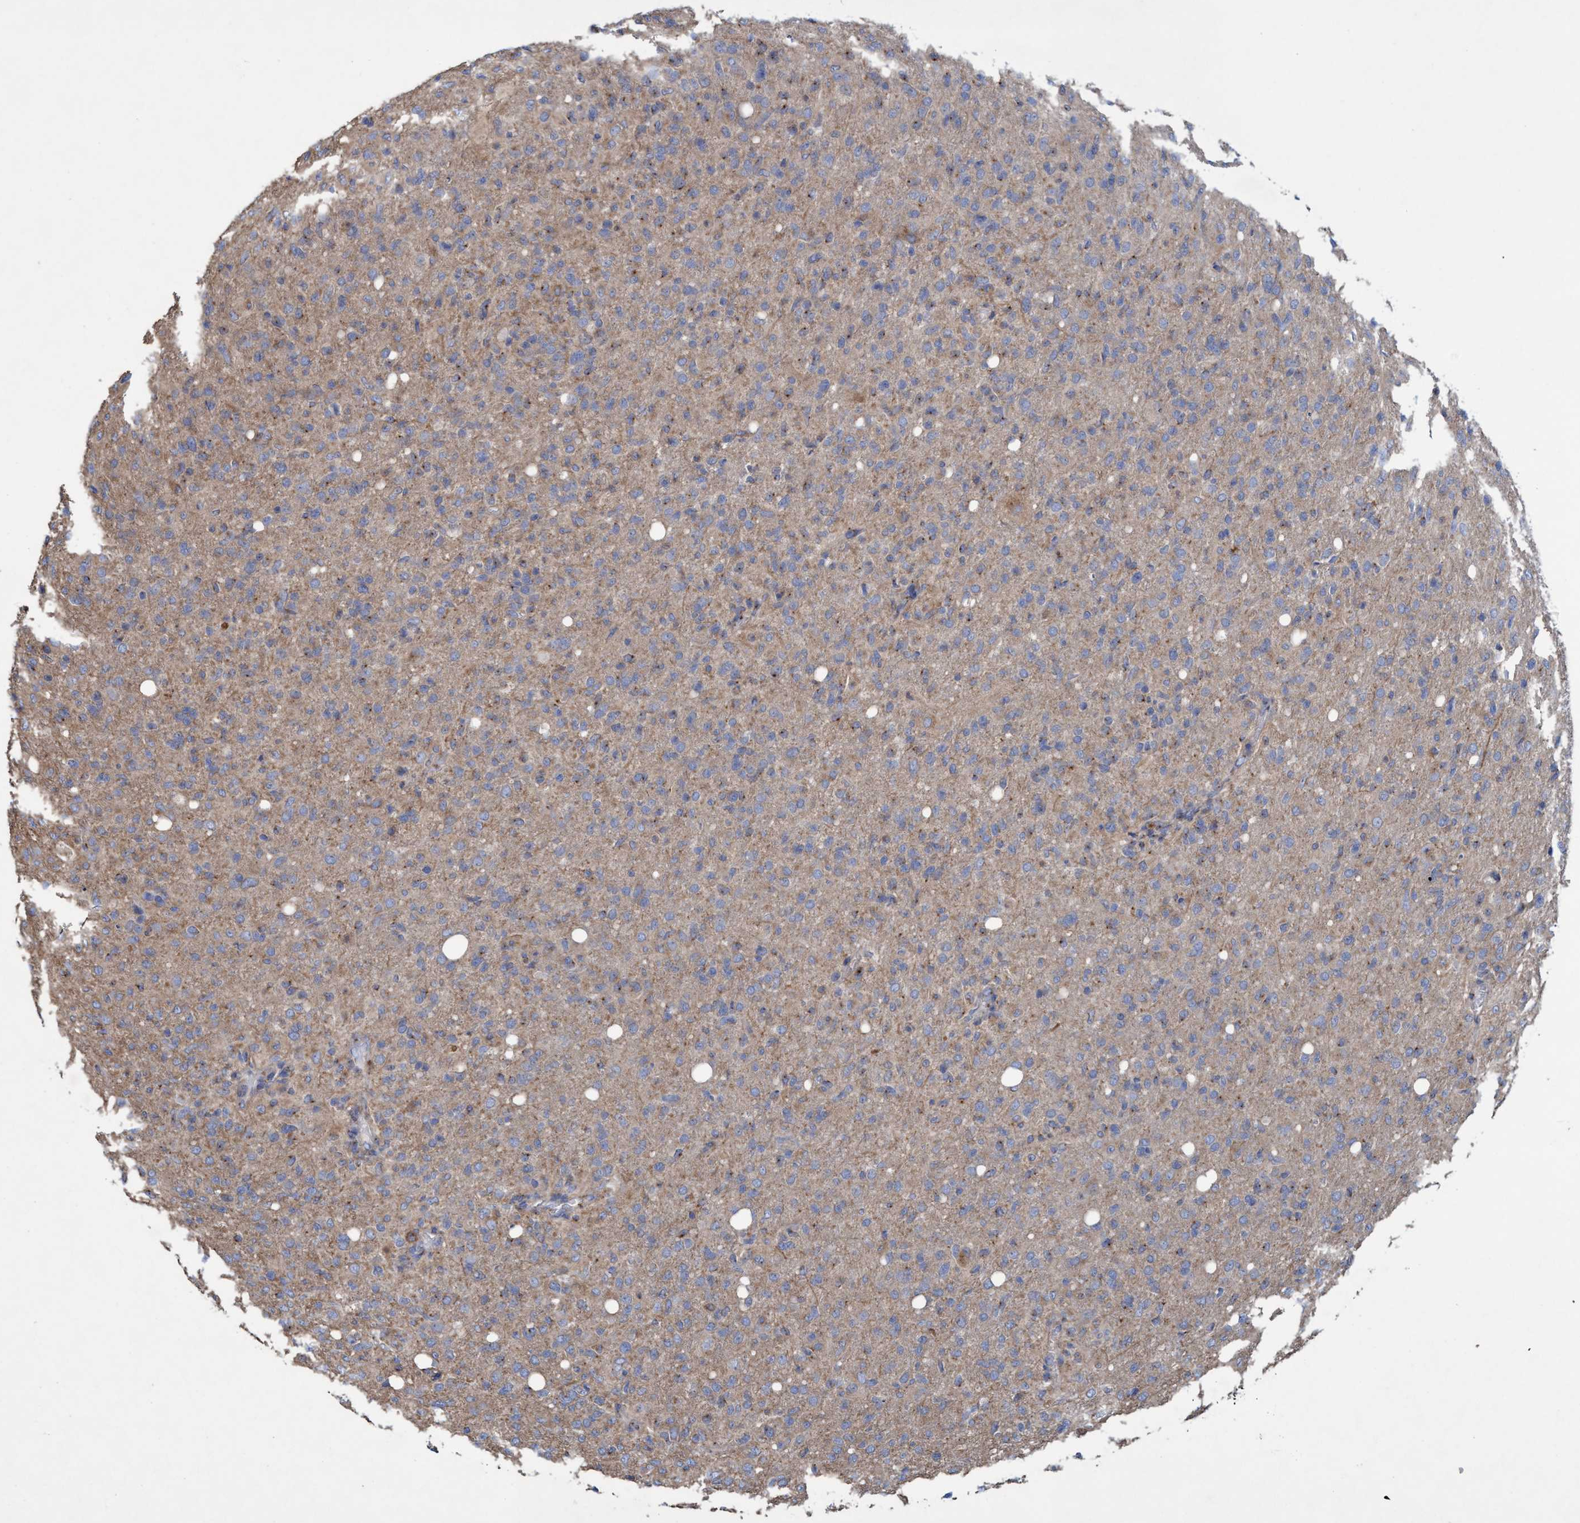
{"staining": {"intensity": "weak", "quantity": ">75%", "location": "cytoplasmic/membranous"}, "tissue": "glioma", "cell_type": "Tumor cells", "image_type": "cancer", "snomed": [{"axis": "morphology", "description": "Glioma, malignant, High grade"}, {"axis": "topography", "description": "Brain"}], "caption": "IHC micrograph of neoplastic tissue: glioma stained using immunohistochemistry (IHC) exhibits low levels of weak protein expression localized specifically in the cytoplasmic/membranous of tumor cells, appearing as a cytoplasmic/membranous brown color.", "gene": "BICD2", "patient": {"sex": "female", "age": 57}}